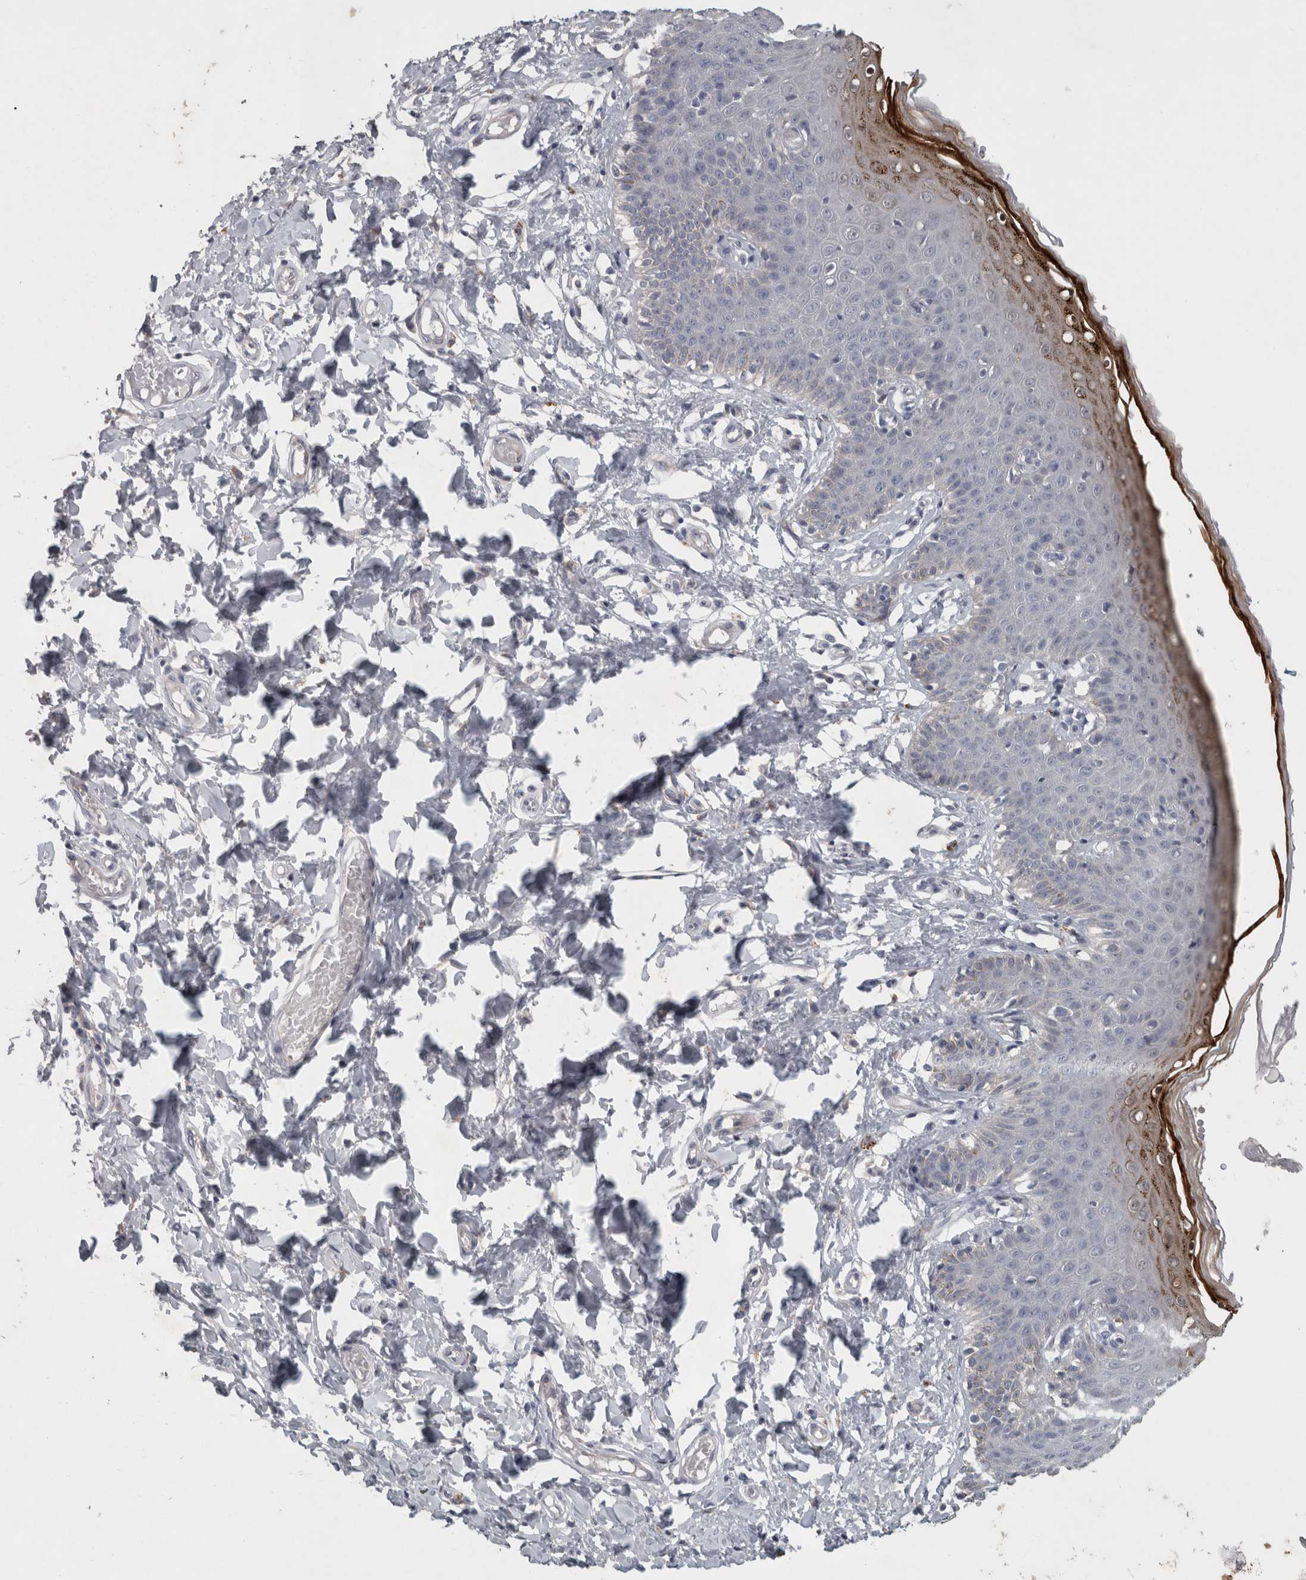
{"staining": {"intensity": "strong", "quantity": "<25%", "location": "cytoplasmic/membranous"}, "tissue": "skin", "cell_type": "Epidermal cells", "image_type": "normal", "snomed": [{"axis": "morphology", "description": "Normal tissue, NOS"}, {"axis": "topography", "description": "Vulva"}], "caption": "Immunohistochemistry of unremarkable skin exhibits medium levels of strong cytoplasmic/membranous expression in about <25% of epidermal cells. Immunohistochemistry stains the protein in brown and the nuclei are stained blue.", "gene": "SLC22A11", "patient": {"sex": "female", "age": 66}}